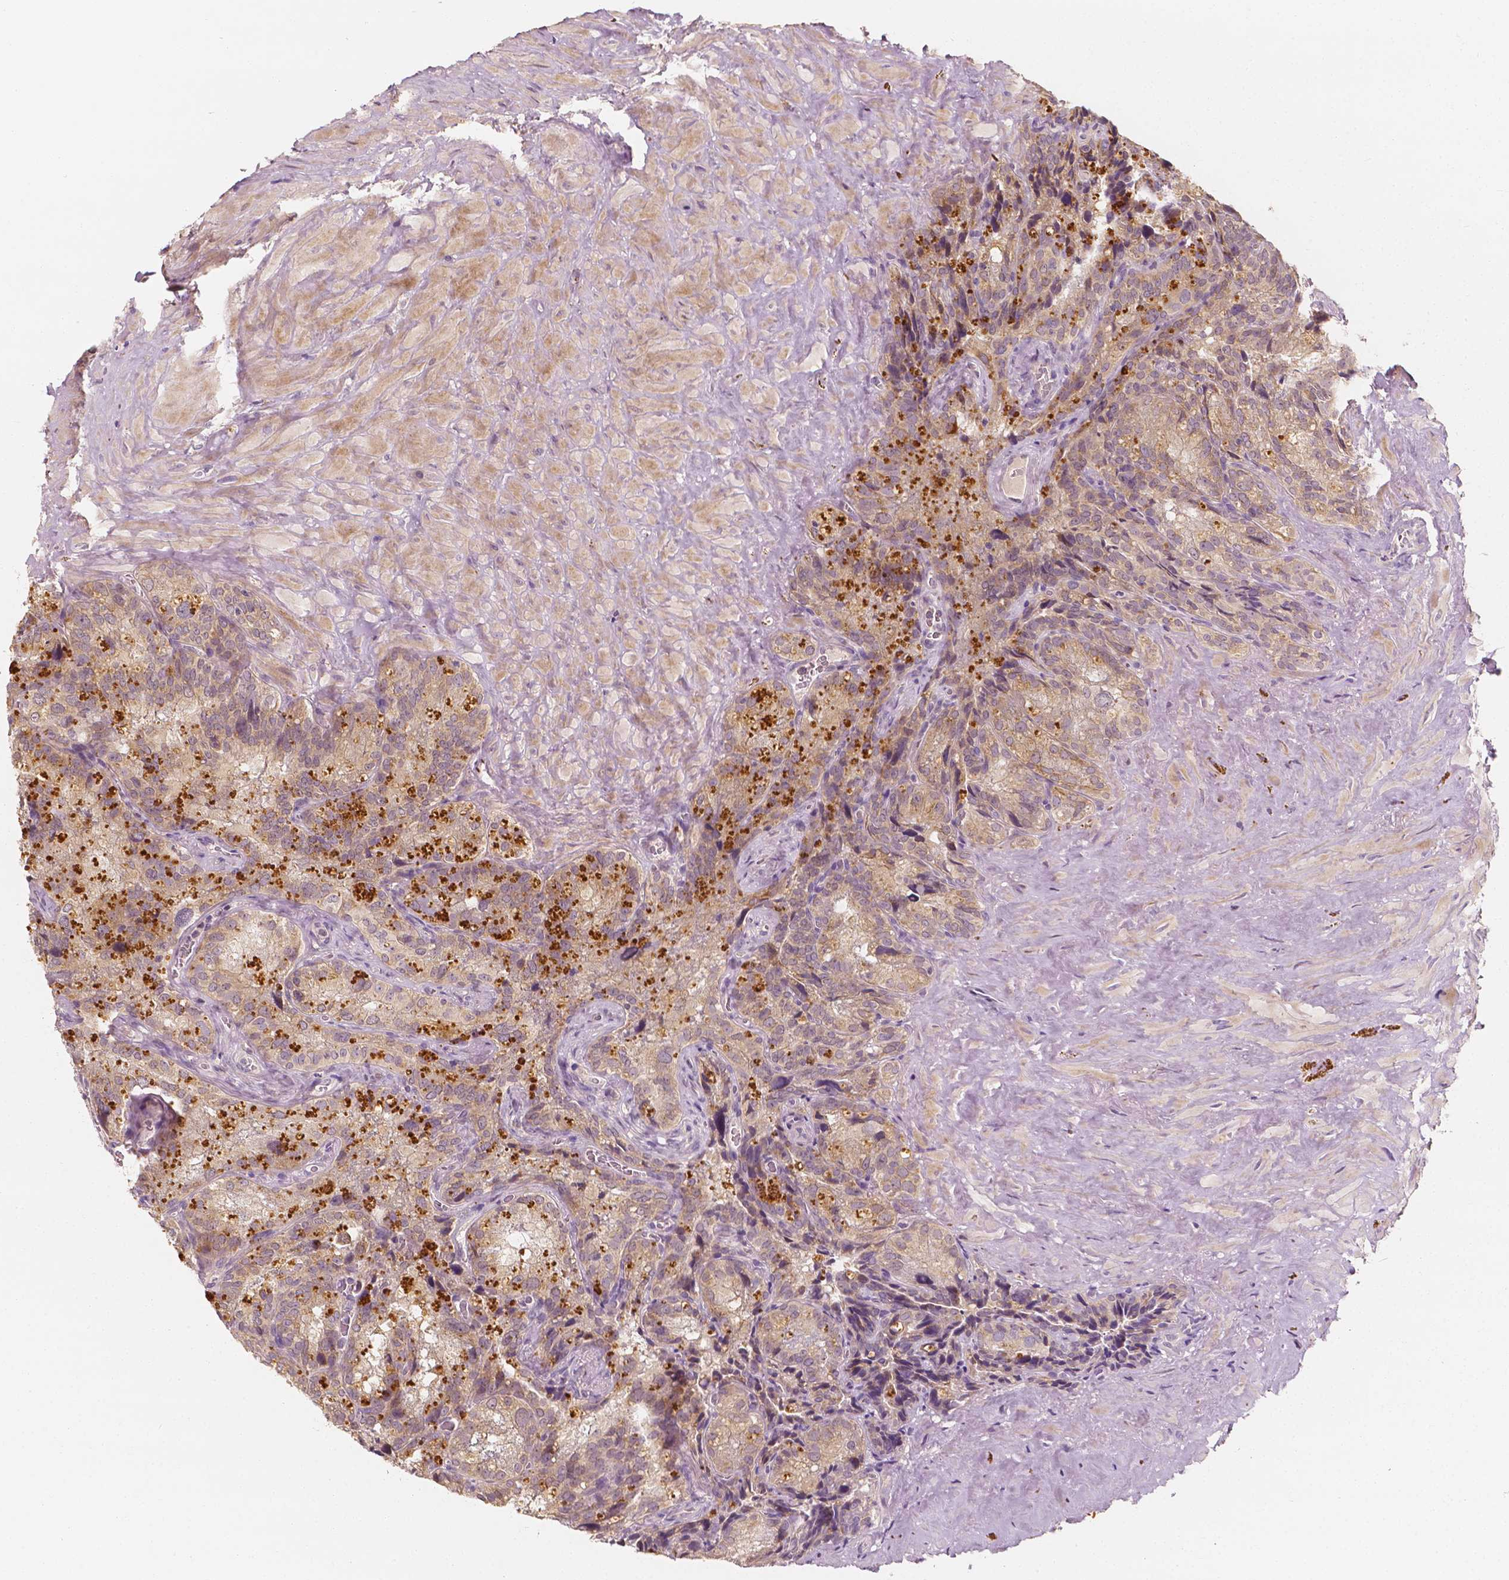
{"staining": {"intensity": "moderate", "quantity": "25%-75%", "location": "cytoplasmic/membranous"}, "tissue": "seminal vesicle", "cell_type": "Glandular cells", "image_type": "normal", "snomed": [{"axis": "morphology", "description": "Normal tissue, NOS"}, {"axis": "topography", "description": "Prostate"}, {"axis": "topography", "description": "Seminal veicle"}], "caption": "Immunohistochemical staining of benign seminal vesicle demonstrates moderate cytoplasmic/membranous protein staining in about 25%-75% of glandular cells. Nuclei are stained in blue.", "gene": "SHPK", "patient": {"sex": "male", "age": 71}}